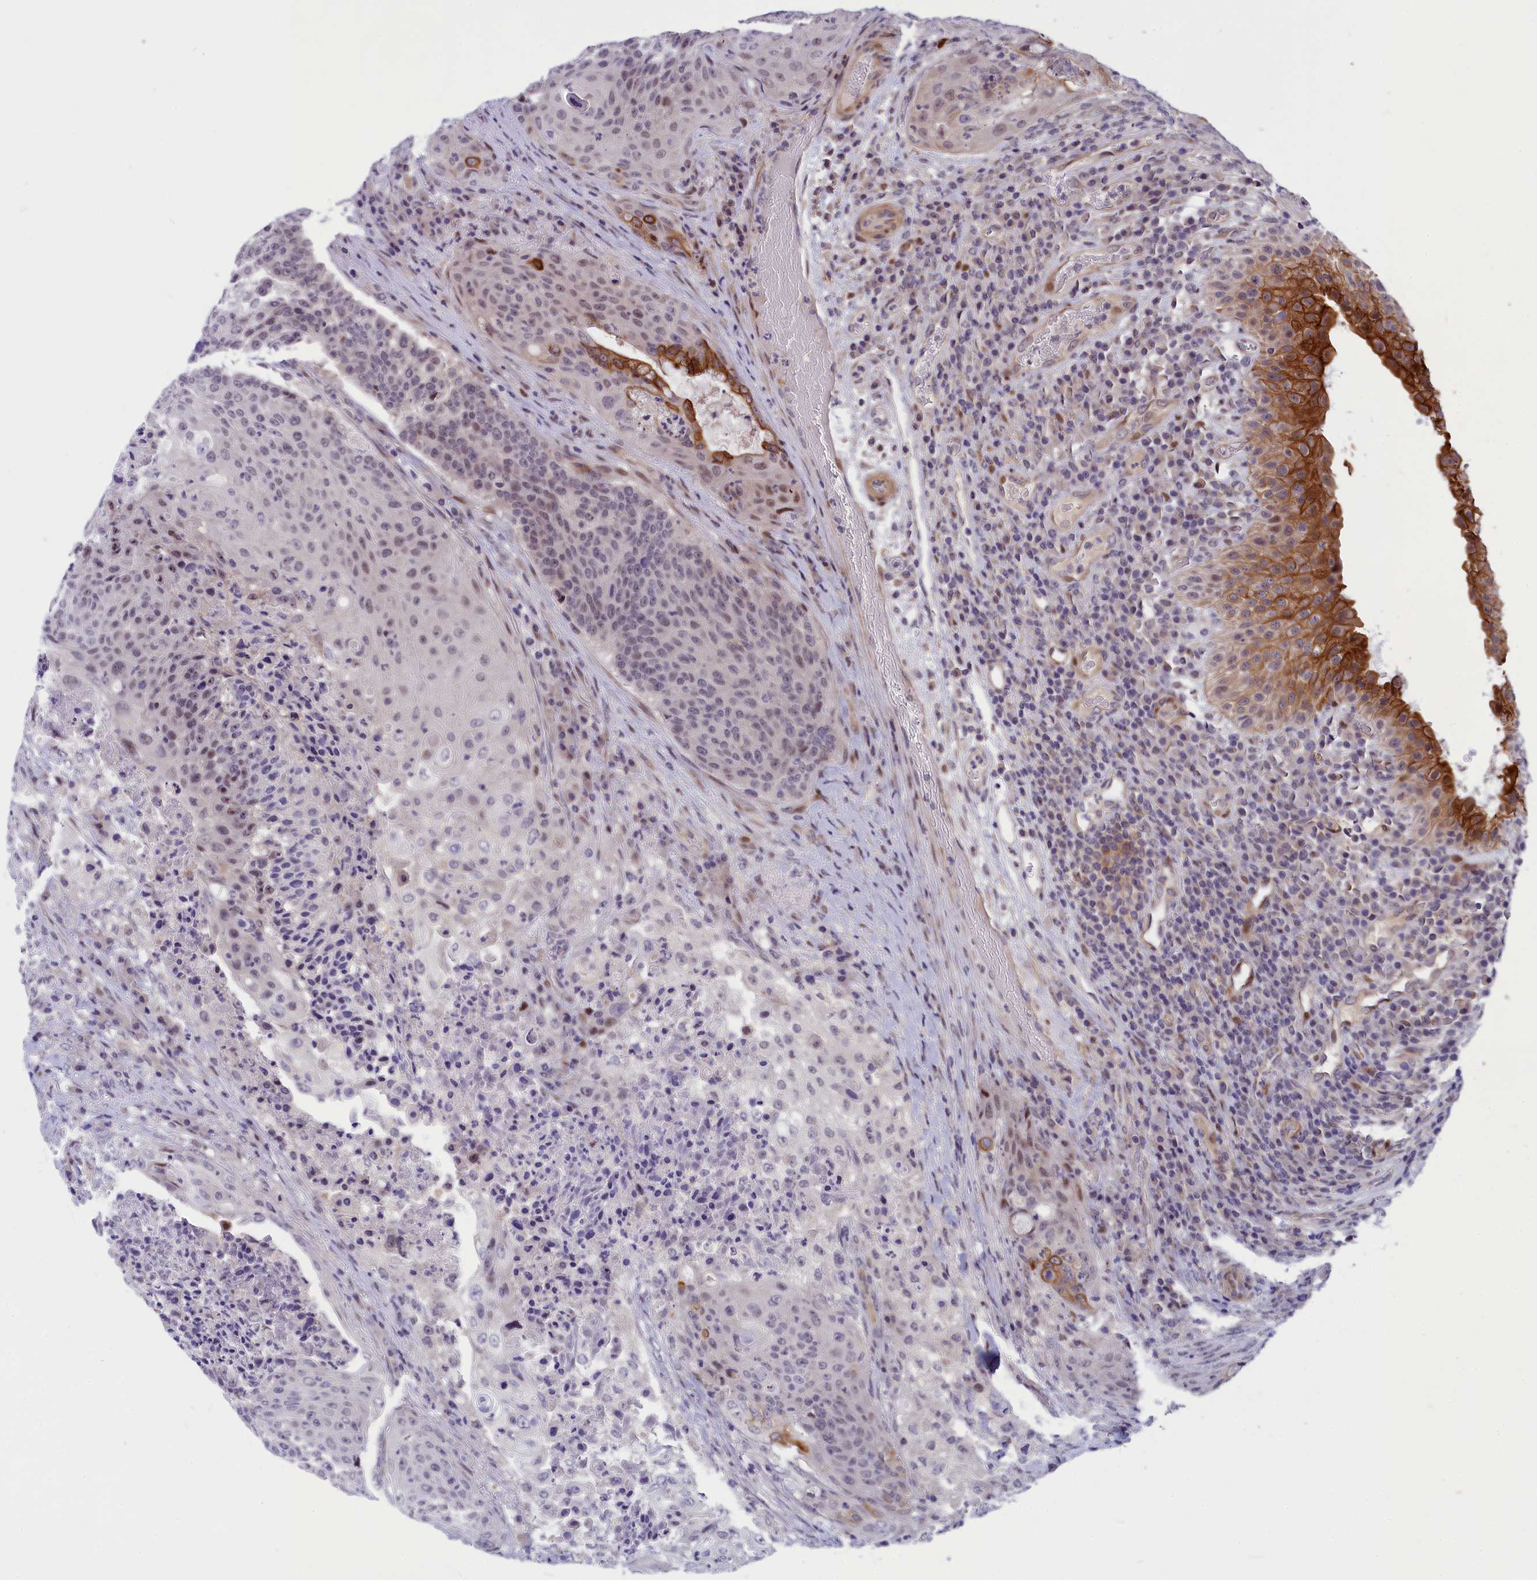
{"staining": {"intensity": "weak", "quantity": "<25%", "location": "nuclear"}, "tissue": "urothelial cancer", "cell_type": "Tumor cells", "image_type": "cancer", "snomed": [{"axis": "morphology", "description": "Urothelial carcinoma, High grade"}, {"axis": "topography", "description": "Urinary bladder"}], "caption": "There is no significant positivity in tumor cells of high-grade urothelial carcinoma.", "gene": "ANKRD34B", "patient": {"sex": "female", "age": 63}}